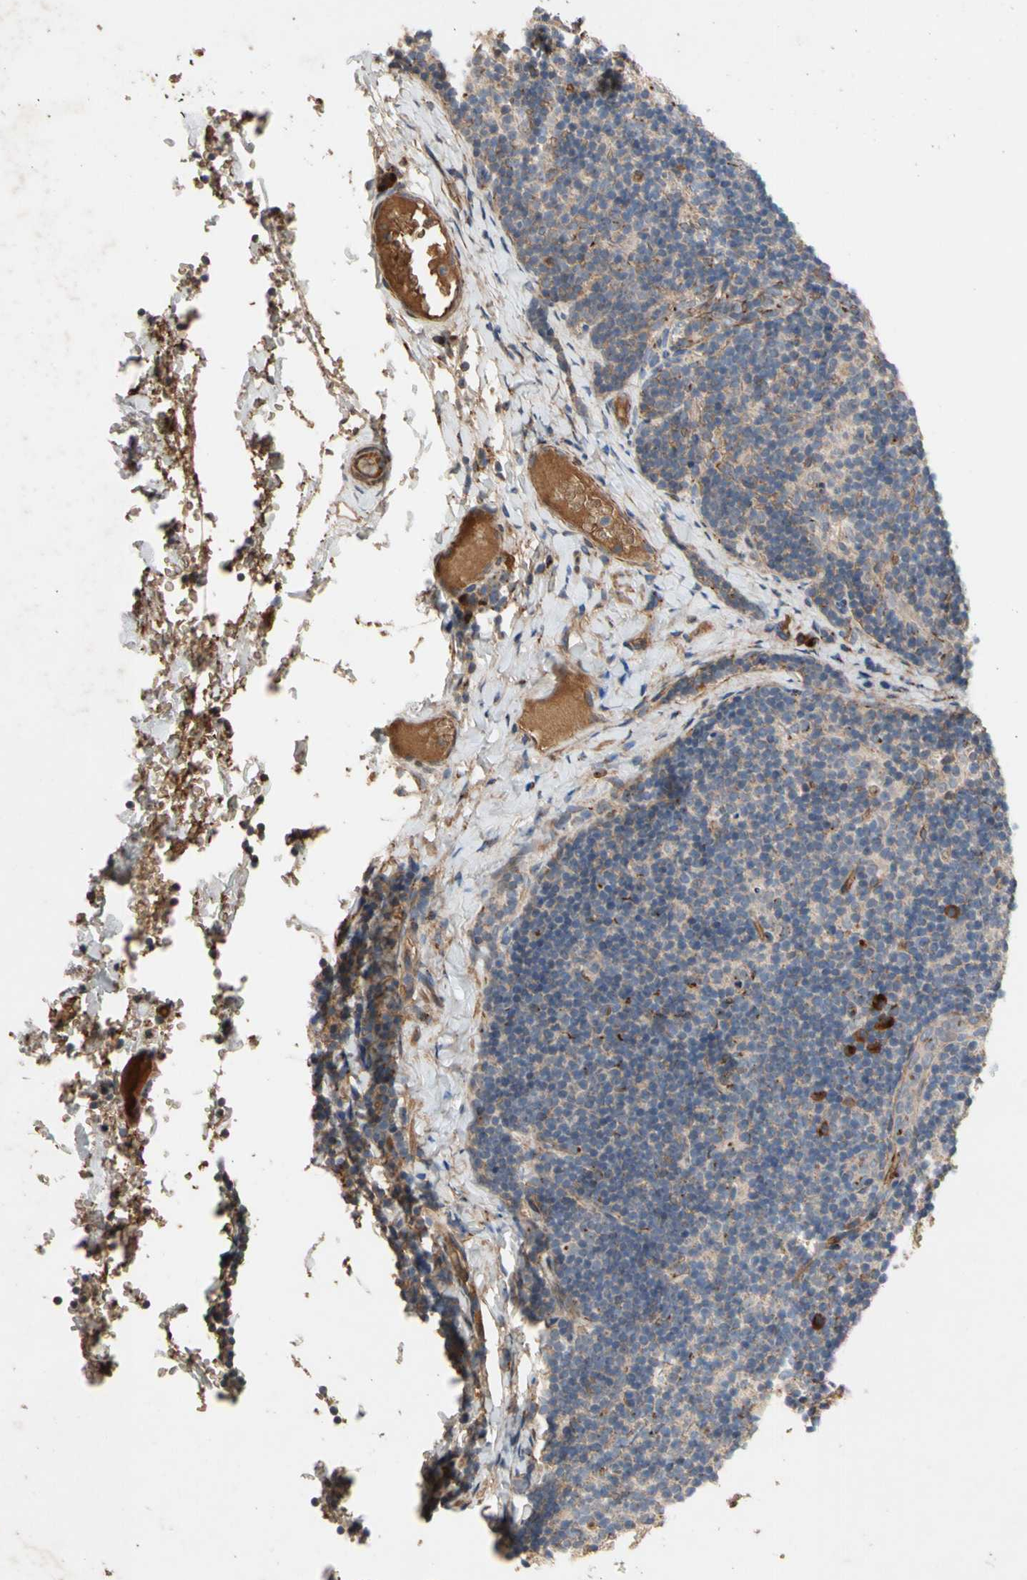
{"staining": {"intensity": "moderate", "quantity": "<25%", "location": "cytoplasmic/membranous"}, "tissue": "lymph node", "cell_type": "Germinal center cells", "image_type": "normal", "snomed": [{"axis": "morphology", "description": "Normal tissue, NOS"}, {"axis": "topography", "description": "Lymph node"}], "caption": "A high-resolution histopathology image shows immunohistochemistry staining of normal lymph node, which reveals moderate cytoplasmic/membranous staining in about <25% of germinal center cells.", "gene": "GCK", "patient": {"sex": "female", "age": 14}}